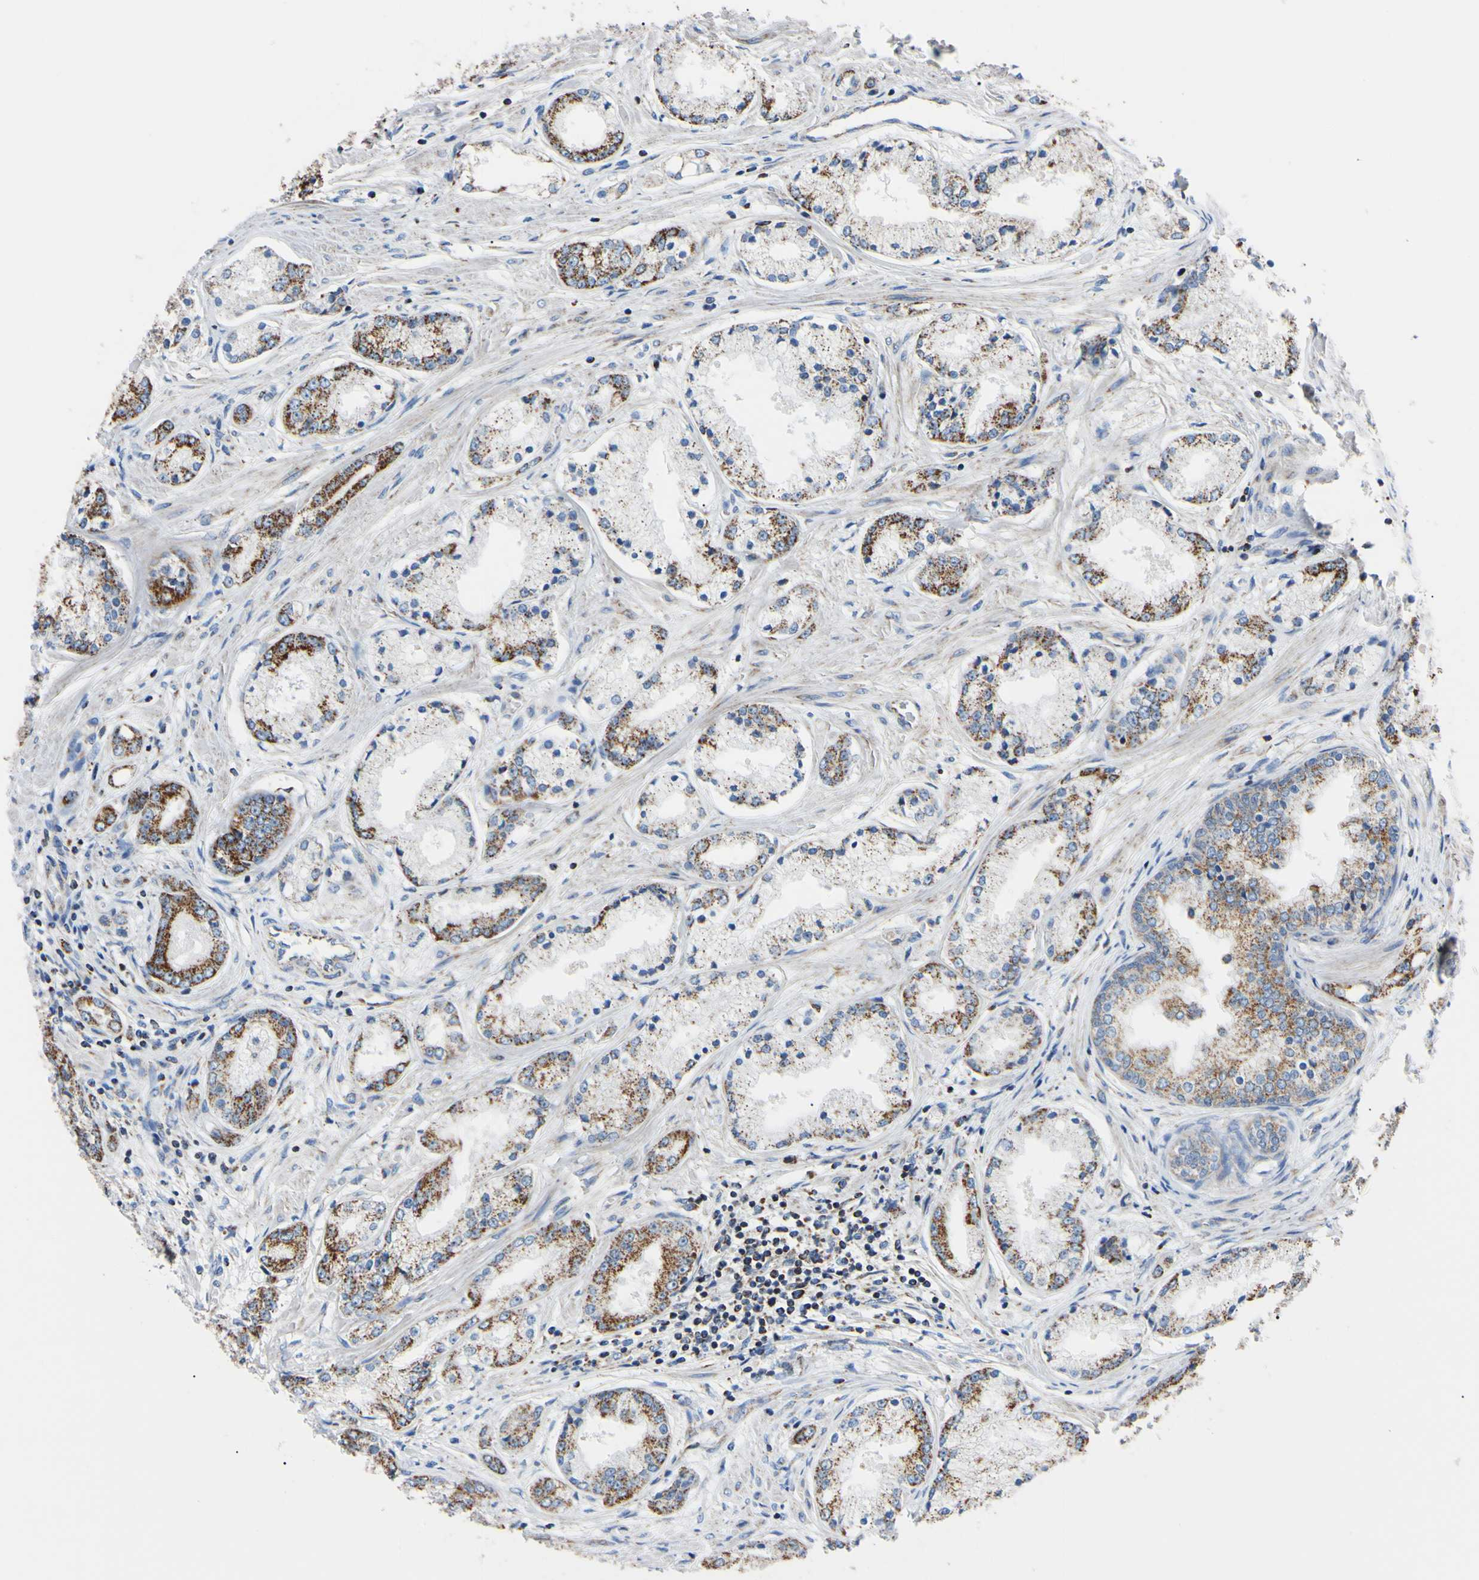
{"staining": {"intensity": "strong", "quantity": ">75%", "location": "cytoplasmic/membranous"}, "tissue": "prostate cancer", "cell_type": "Tumor cells", "image_type": "cancer", "snomed": [{"axis": "morphology", "description": "Adenocarcinoma, High grade"}, {"axis": "topography", "description": "Prostate"}], "caption": "DAB immunohistochemical staining of human adenocarcinoma (high-grade) (prostate) exhibits strong cytoplasmic/membranous protein staining in approximately >75% of tumor cells.", "gene": "CLPP", "patient": {"sex": "male", "age": 59}}